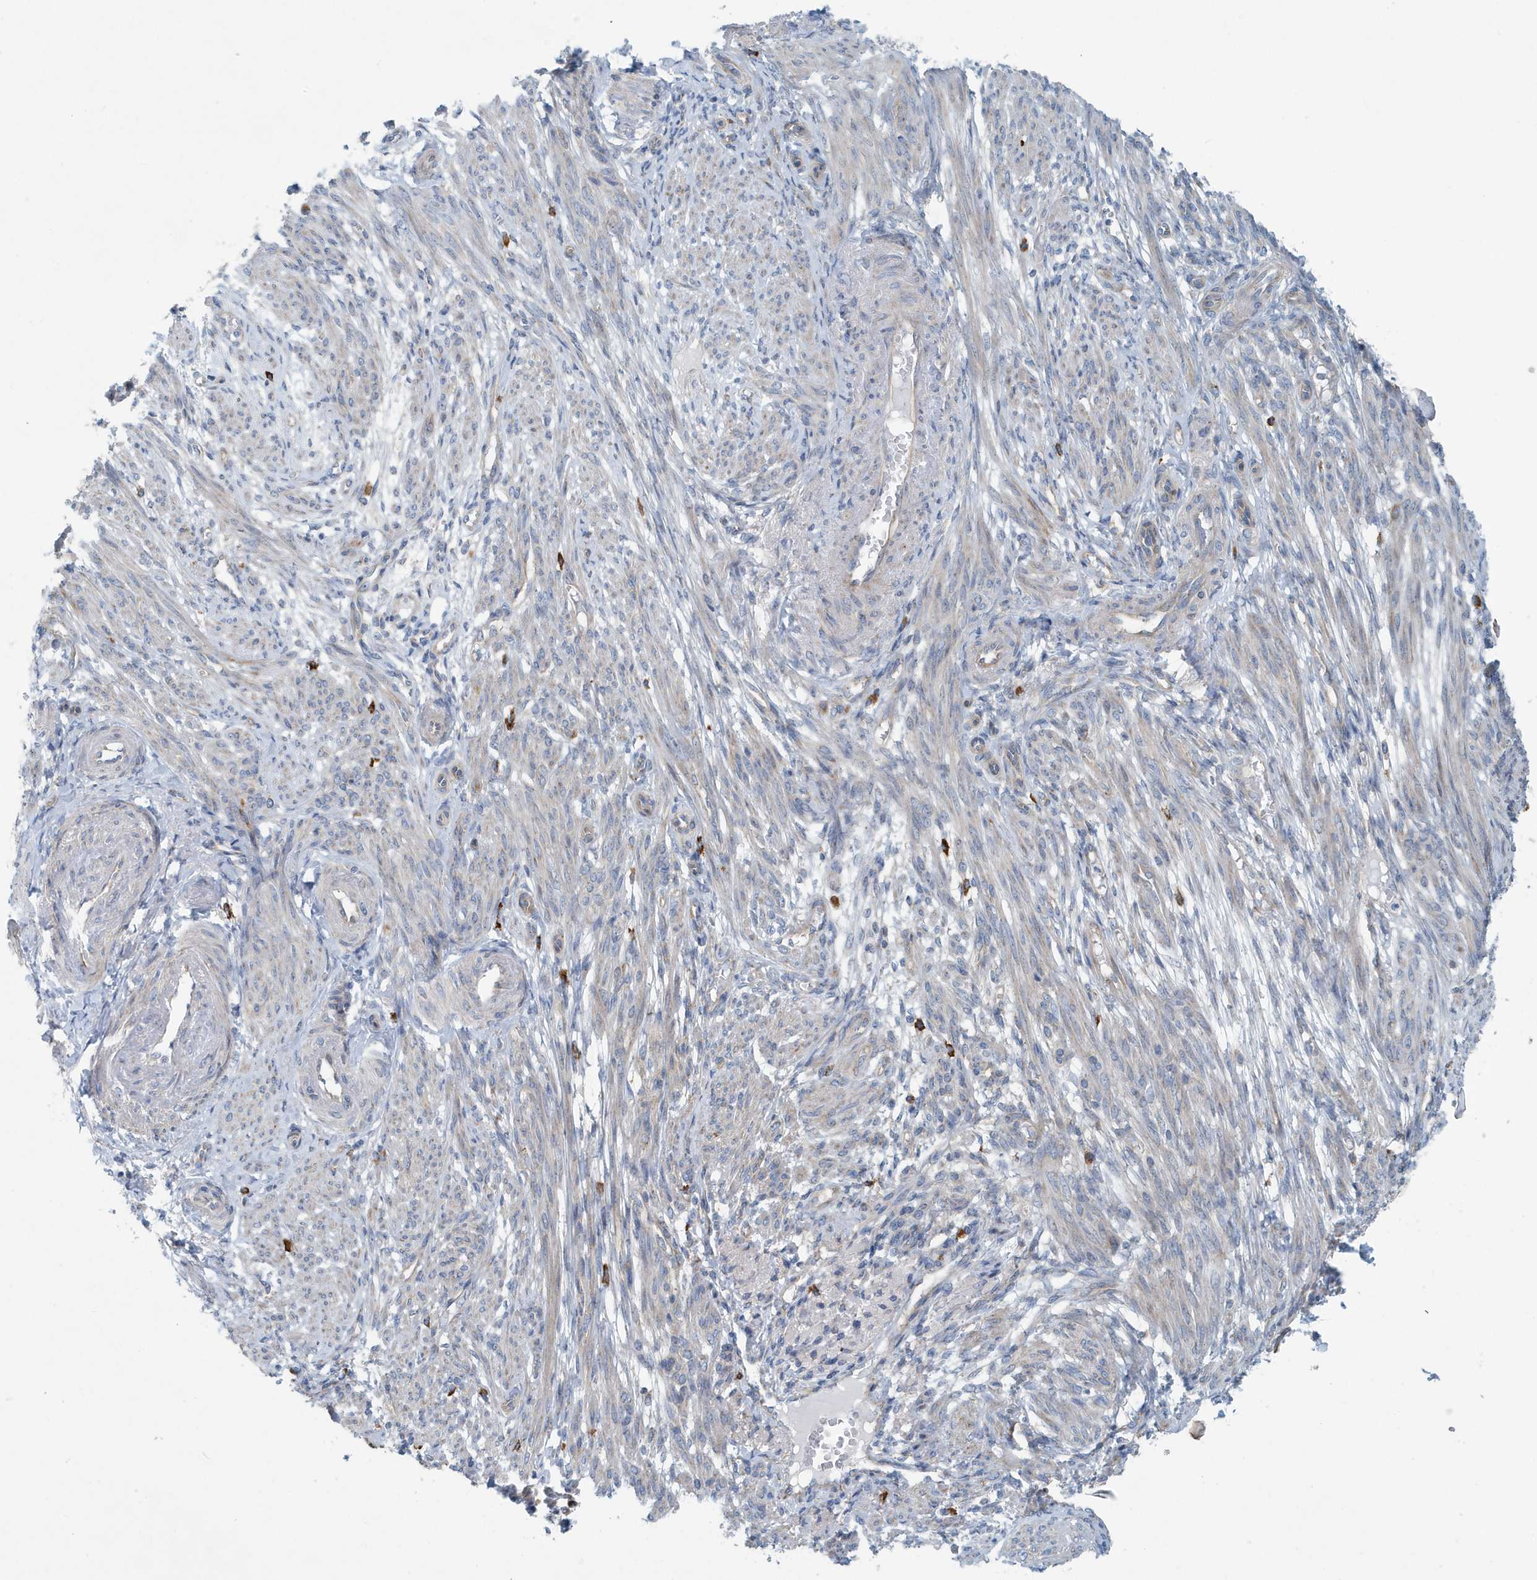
{"staining": {"intensity": "weak", "quantity": "25%-75%", "location": "cytoplasmic/membranous"}, "tissue": "smooth muscle", "cell_type": "Smooth muscle cells", "image_type": "normal", "snomed": [{"axis": "morphology", "description": "Normal tissue, NOS"}, {"axis": "topography", "description": "Smooth muscle"}], "caption": "DAB (3,3'-diaminobenzidine) immunohistochemical staining of normal human smooth muscle shows weak cytoplasmic/membranous protein staining in about 25%-75% of smooth muscle cells.", "gene": "PPM1M", "patient": {"sex": "female", "age": 39}}